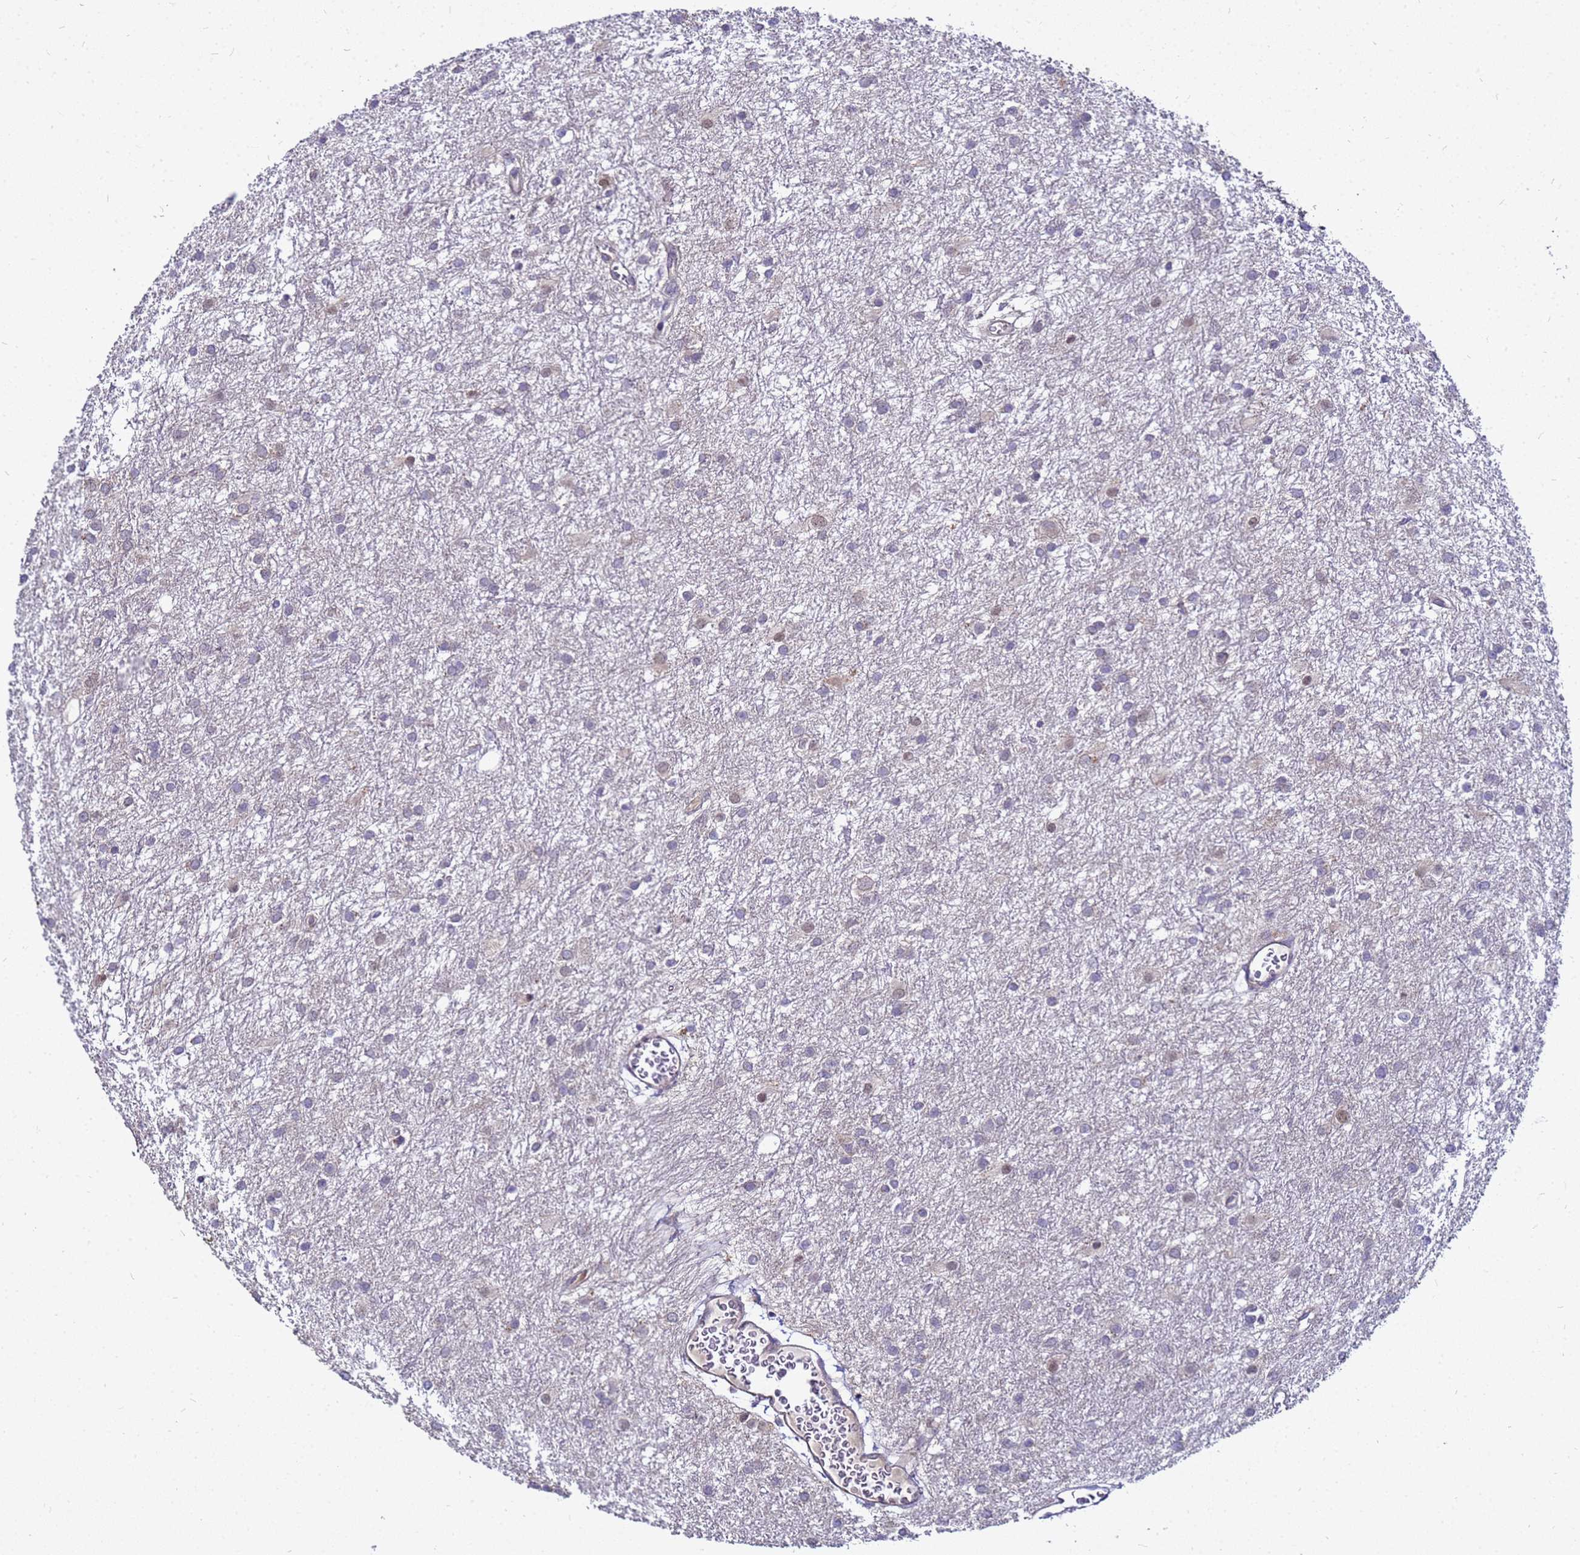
{"staining": {"intensity": "negative", "quantity": "none", "location": "none"}, "tissue": "glioma", "cell_type": "Tumor cells", "image_type": "cancer", "snomed": [{"axis": "morphology", "description": "Glioma, malignant, High grade"}, {"axis": "topography", "description": "Brain"}], "caption": "Glioma was stained to show a protein in brown. There is no significant positivity in tumor cells.", "gene": "SAT1", "patient": {"sex": "female", "age": 50}}